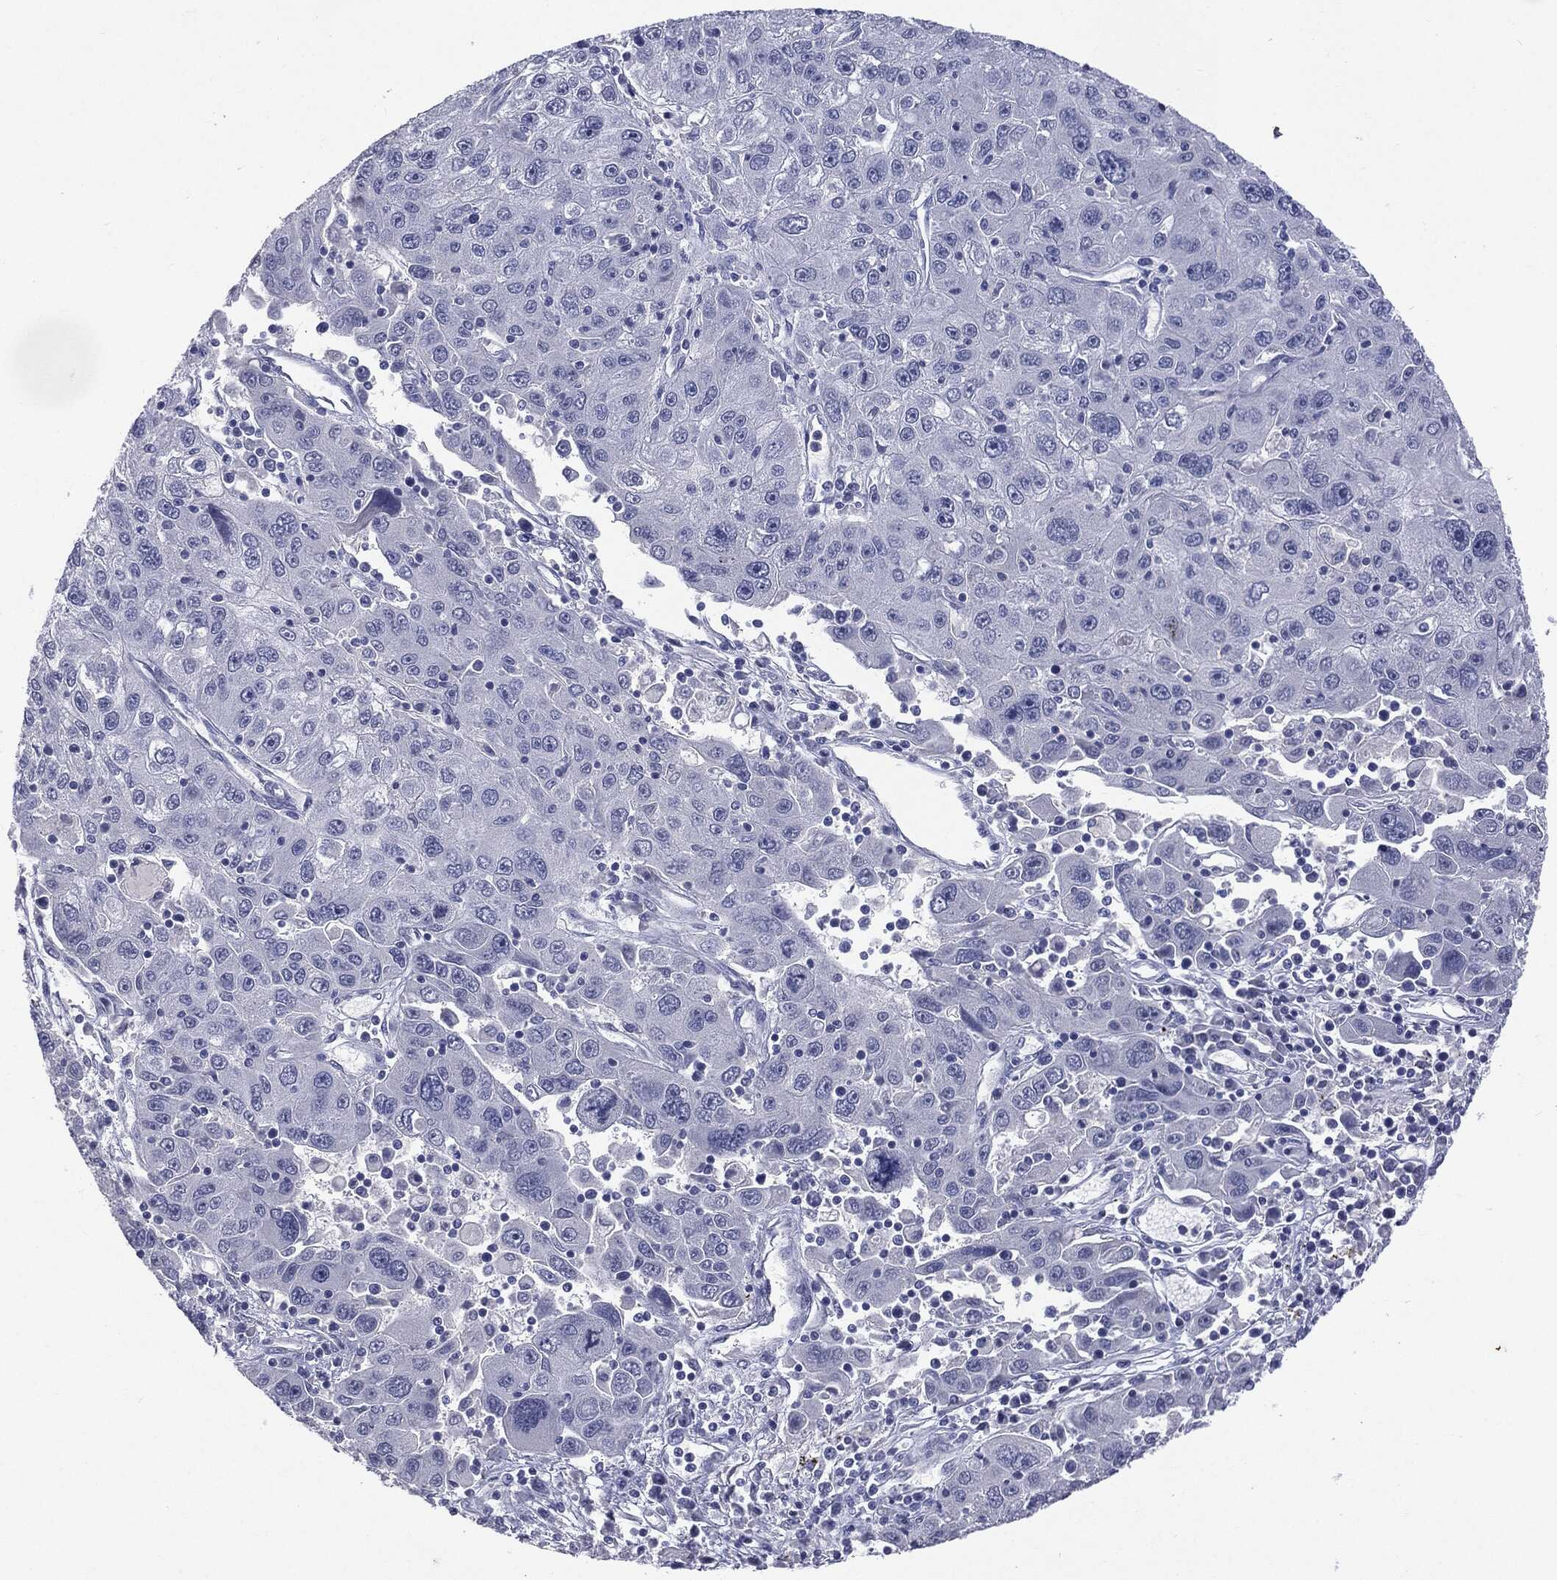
{"staining": {"intensity": "negative", "quantity": "none", "location": "none"}, "tissue": "stomach cancer", "cell_type": "Tumor cells", "image_type": "cancer", "snomed": [{"axis": "morphology", "description": "Adenocarcinoma, NOS"}, {"axis": "topography", "description": "Stomach"}], "caption": "Adenocarcinoma (stomach) was stained to show a protein in brown. There is no significant expression in tumor cells.", "gene": "TSHB", "patient": {"sex": "male", "age": 56}}